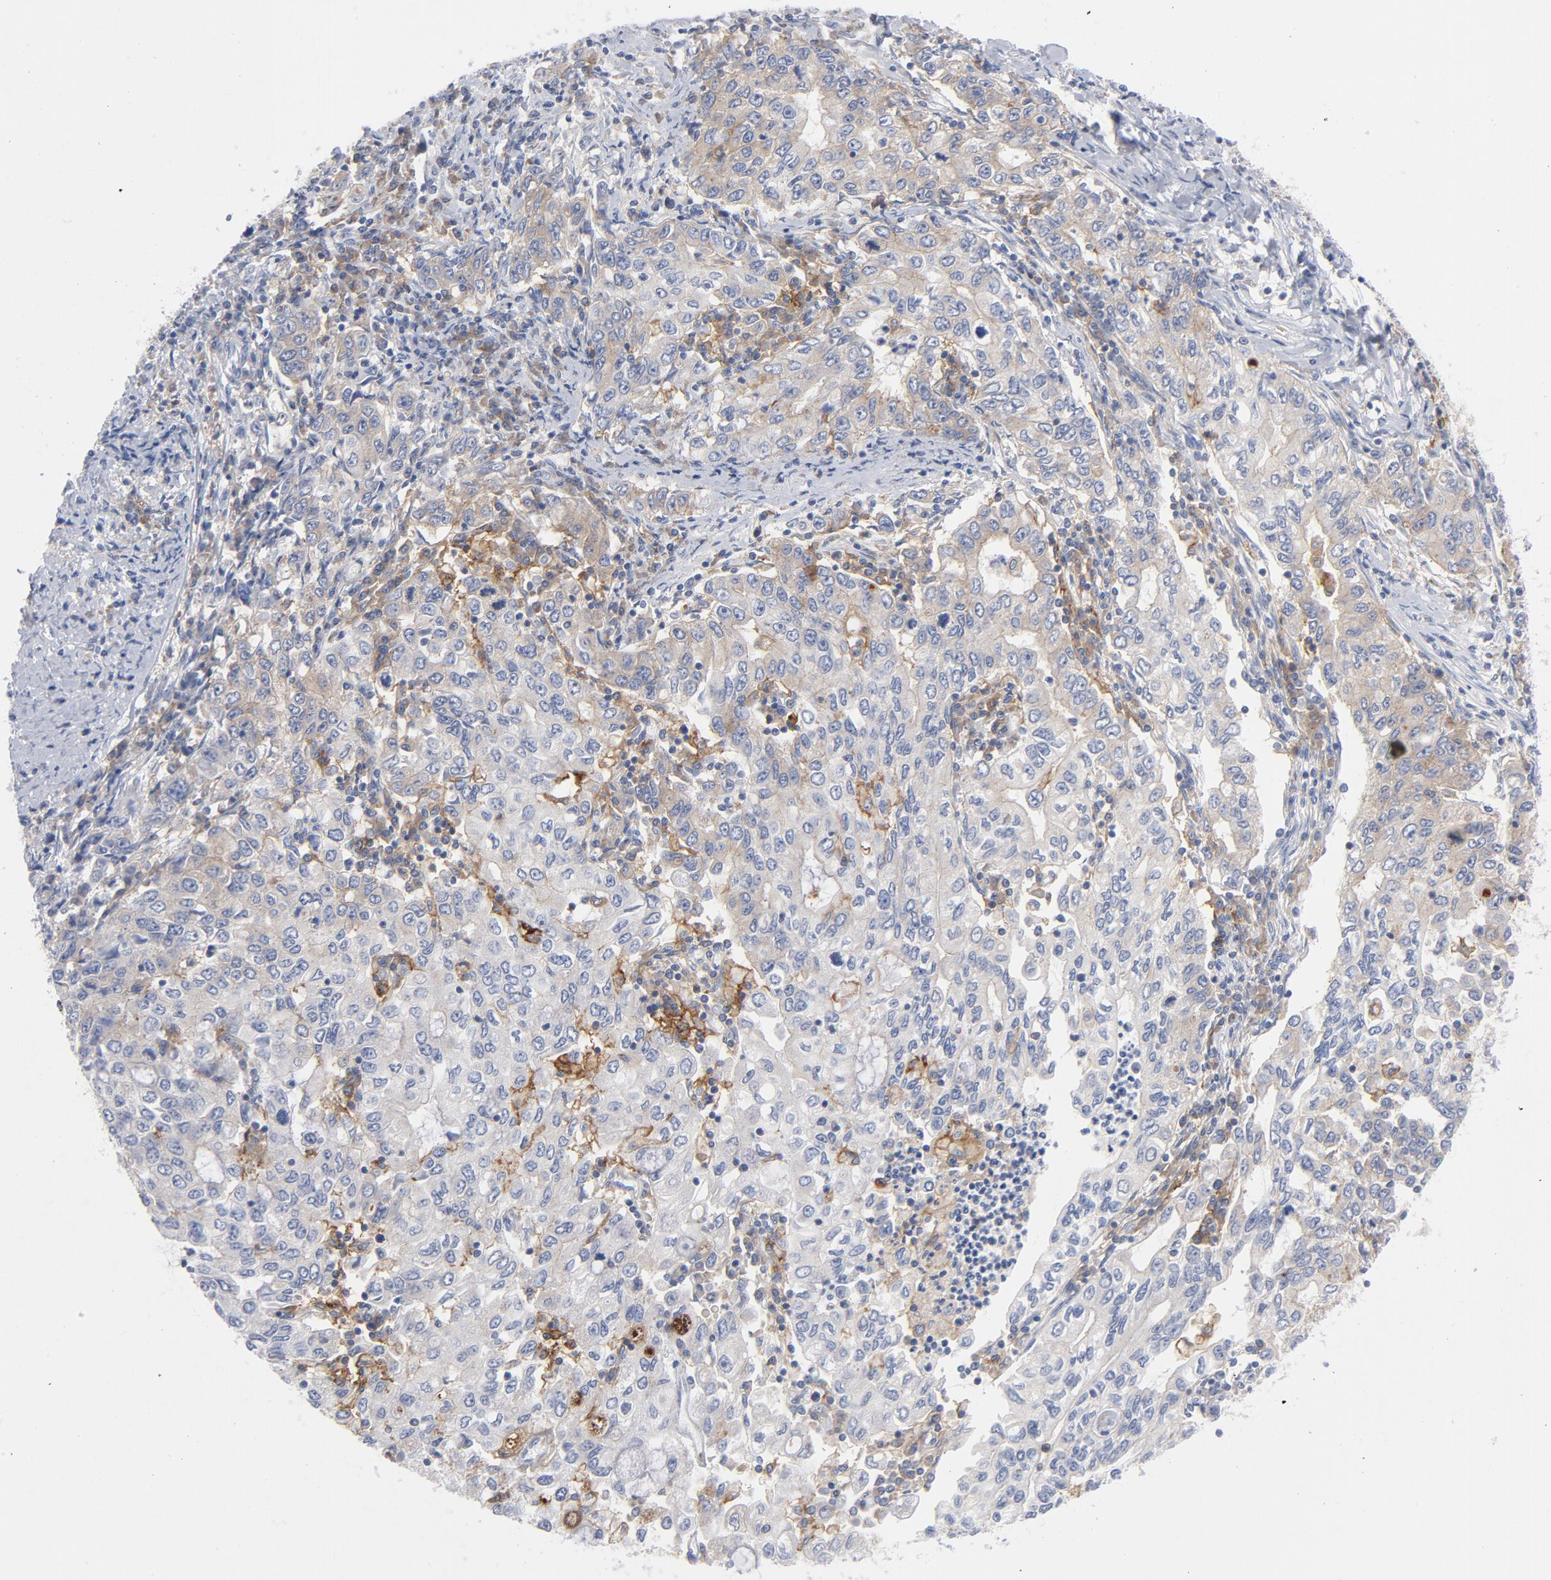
{"staining": {"intensity": "weak", "quantity": "<25%", "location": "cytoplasmic/membranous"}, "tissue": "stomach cancer", "cell_type": "Tumor cells", "image_type": "cancer", "snomed": [{"axis": "morphology", "description": "Adenocarcinoma, NOS"}, {"axis": "topography", "description": "Stomach, lower"}], "caption": "Stomach adenocarcinoma was stained to show a protein in brown. There is no significant staining in tumor cells.", "gene": "CD86", "patient": {"sex": "female", "age": 72}}